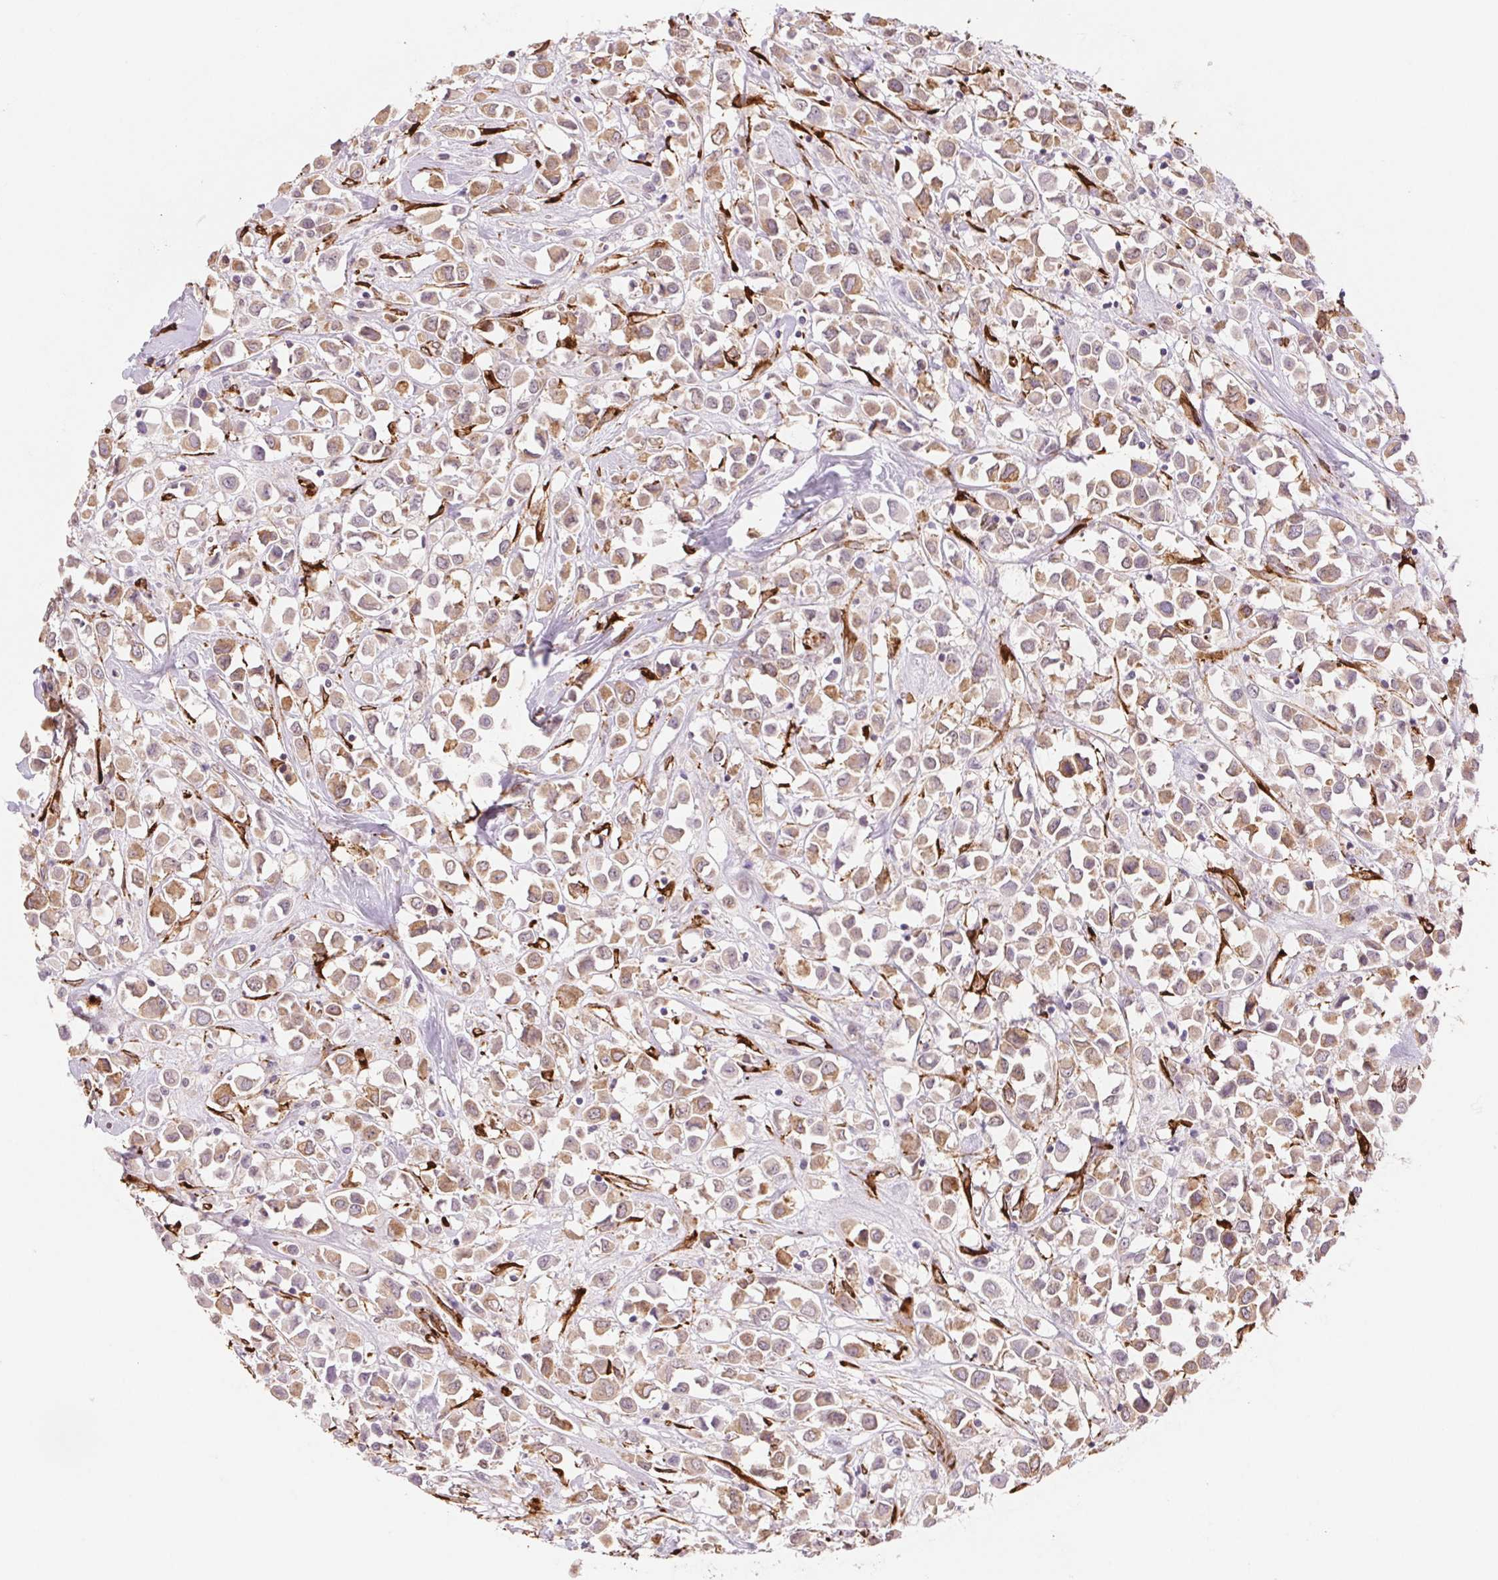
{"staining": {"intensity": "moderate", "quantity": "25%-75%", "location": "cytoplasmic/membranous"}, "tissue": "breast cancer", "cell_type": "Tumor cells", "image_type": "cancer", "snomed": [{"axis": "morphology", "description": "Duct carcinoma"}, {"axis": "topography", "description": "Breast"}], "caption": "An image showing moderate cytoplasmic/membranous expression in approximately 25%-75% of tumor cells in intraductal carcinoma (breast), as visualized by brown immunohistochemical staining.", "gene": "FKBP10", "patient": {"sex": "female", "age": 61}}